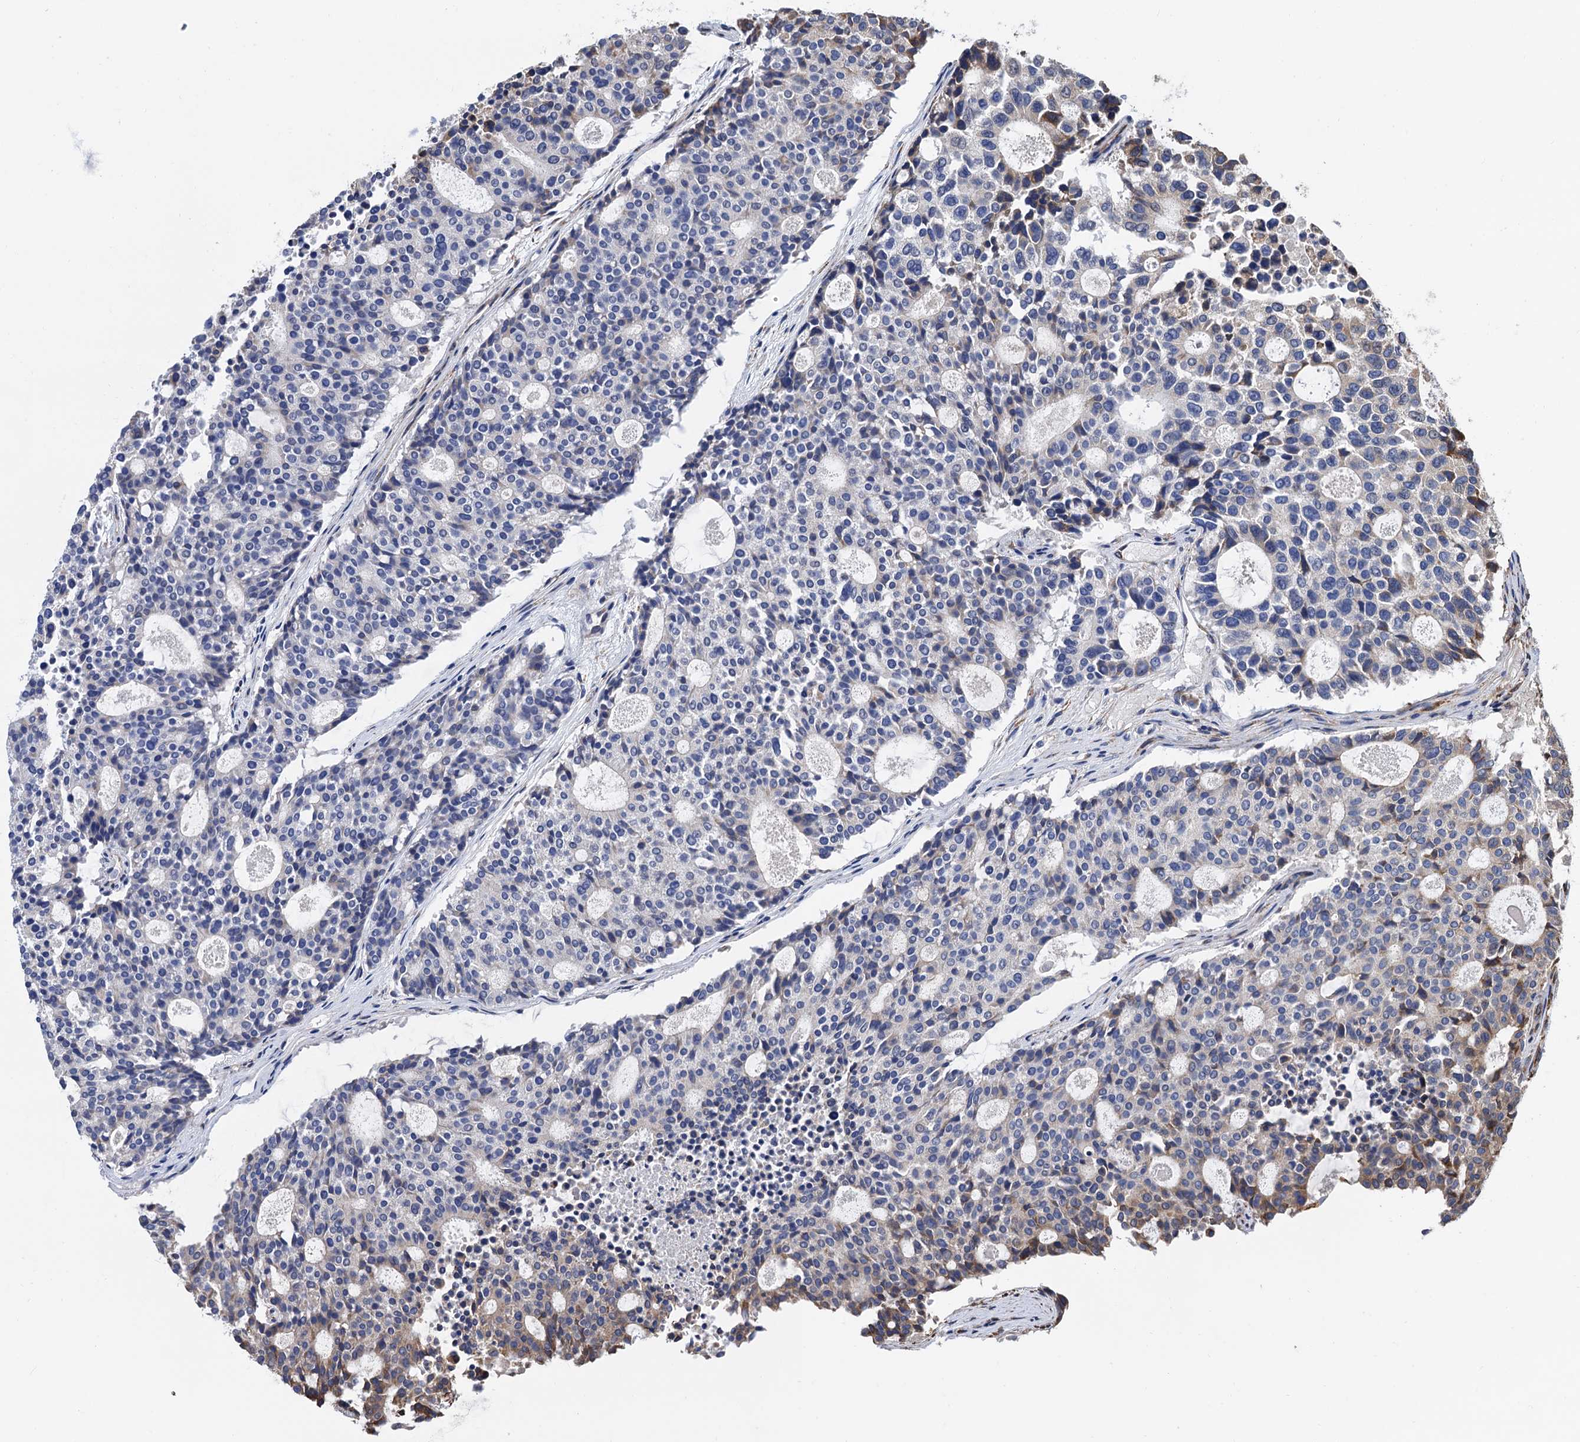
{"staining": {"intensity": "weak", "quantity": "<25%", "location": "cytoplasmic/membranous"}, "tissue": "carcinoid", "cell_type": "Tumor cells", "image_type": "cancer", "snomed": [{"axis": "morphology", "description": "Carcinoid, malignant, NOS"}, {"axis": "topography", "description": "Pancreas"}], "caption": "Immunohistochemistry (IHC) of human carcinoid displays no expression in tumor cells.", "gene": "CNNM1", "patient": {"sex": "female", "age": 54}}